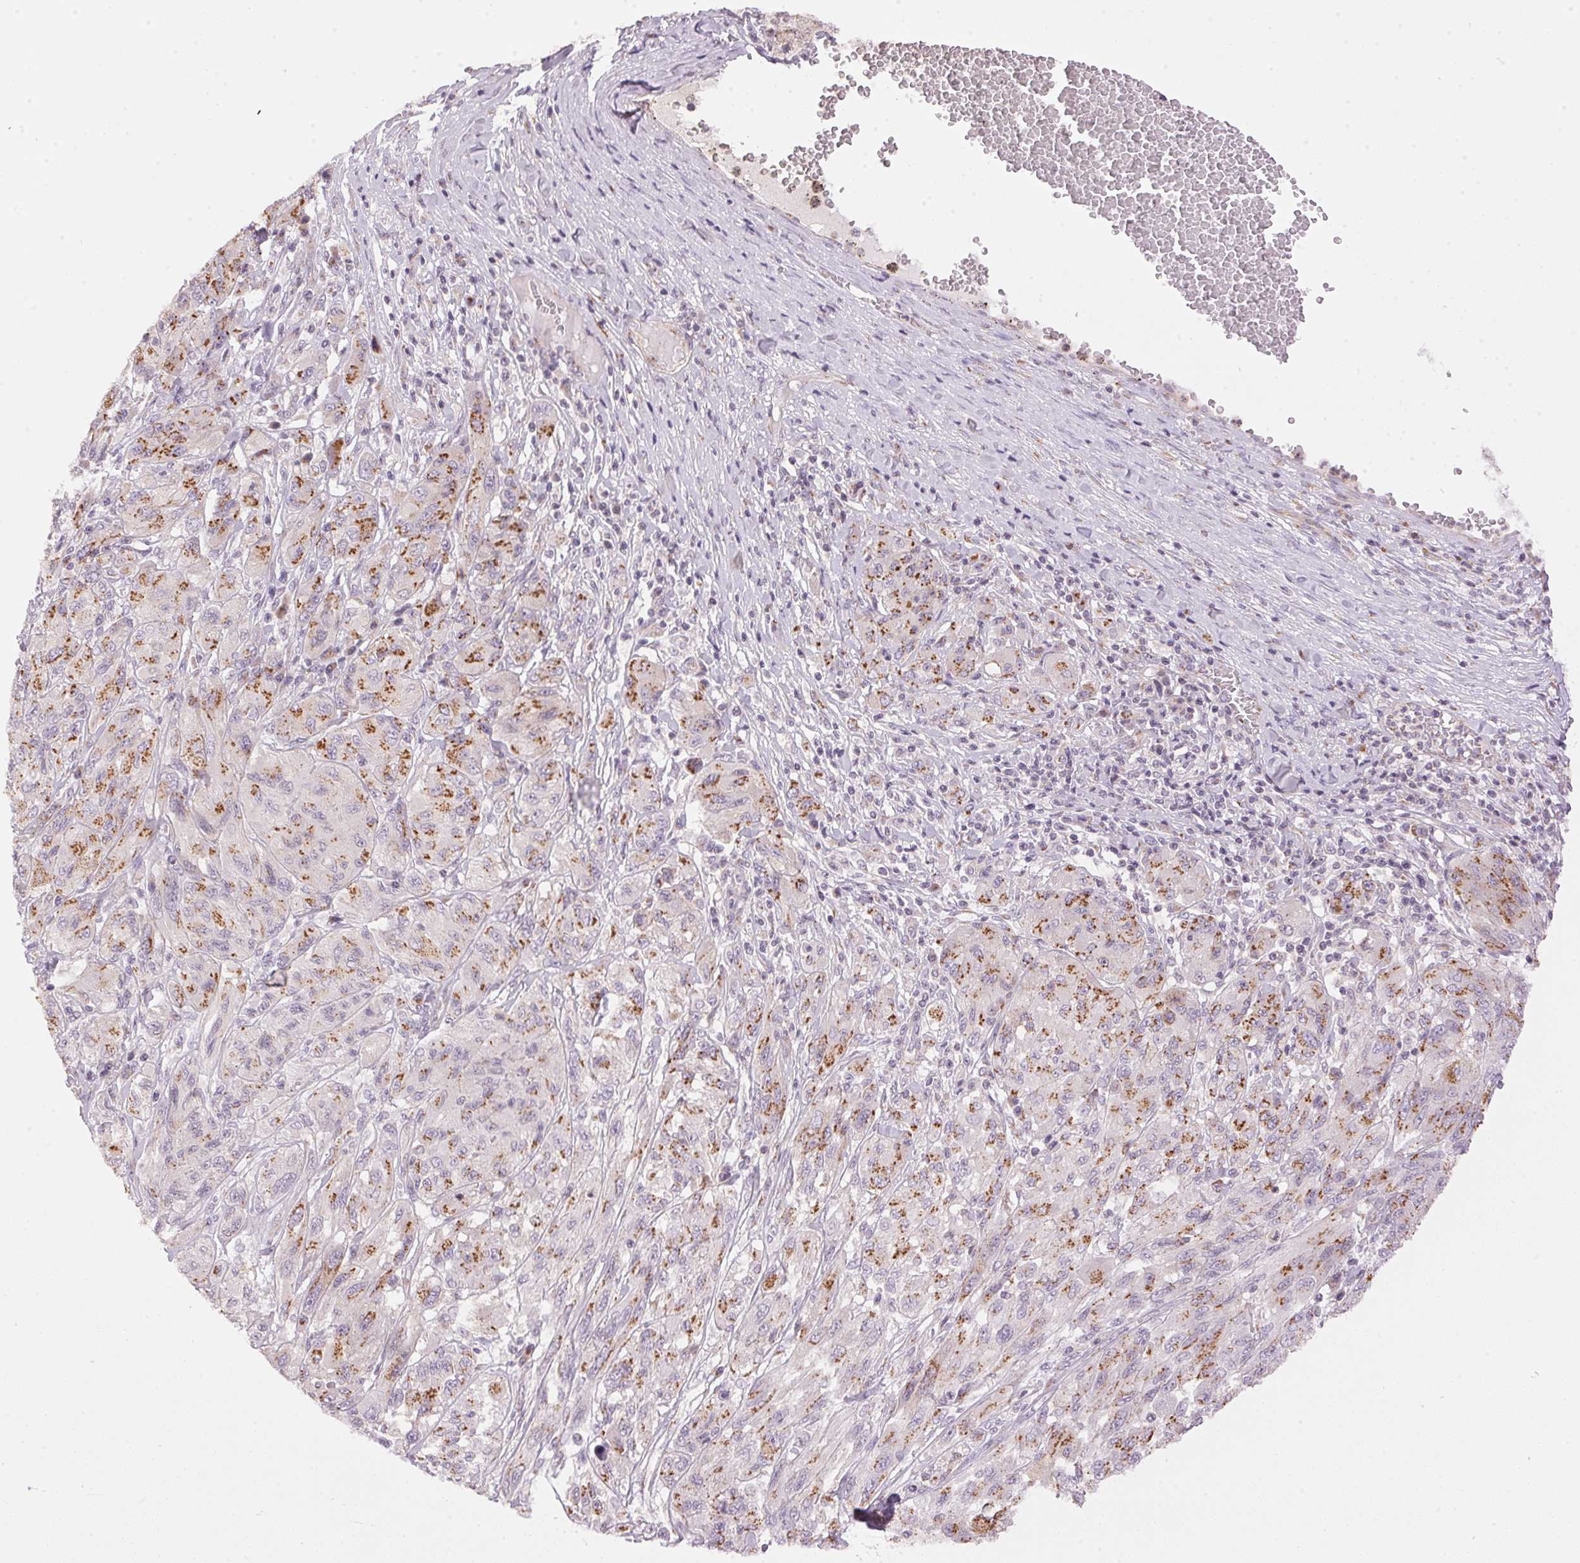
{"staining": {"intensity": "moderate", "quantity": "25%-75%", "location": "cytoplasmic/membranous"}, "tissue": "melanoma", "cell_type": "Tumor cells", "image_type": "cancer", "snomed": [{"axis": "morphology", "description": "Malignant melanoma, NOS"}, {"axis": "topography", "description": "Skin"}], "caption": "The immunohistochemical stain labels moderate cytoplasmic/membranous staining in tumor cells of melanoma tissue. (DAB (3,3'-diaminobenzidine) IHC, brown staining for protein, blue staining for nuclei).", "gene": "GOLPH3", "patient": {"sex": "female", "age": 91}}